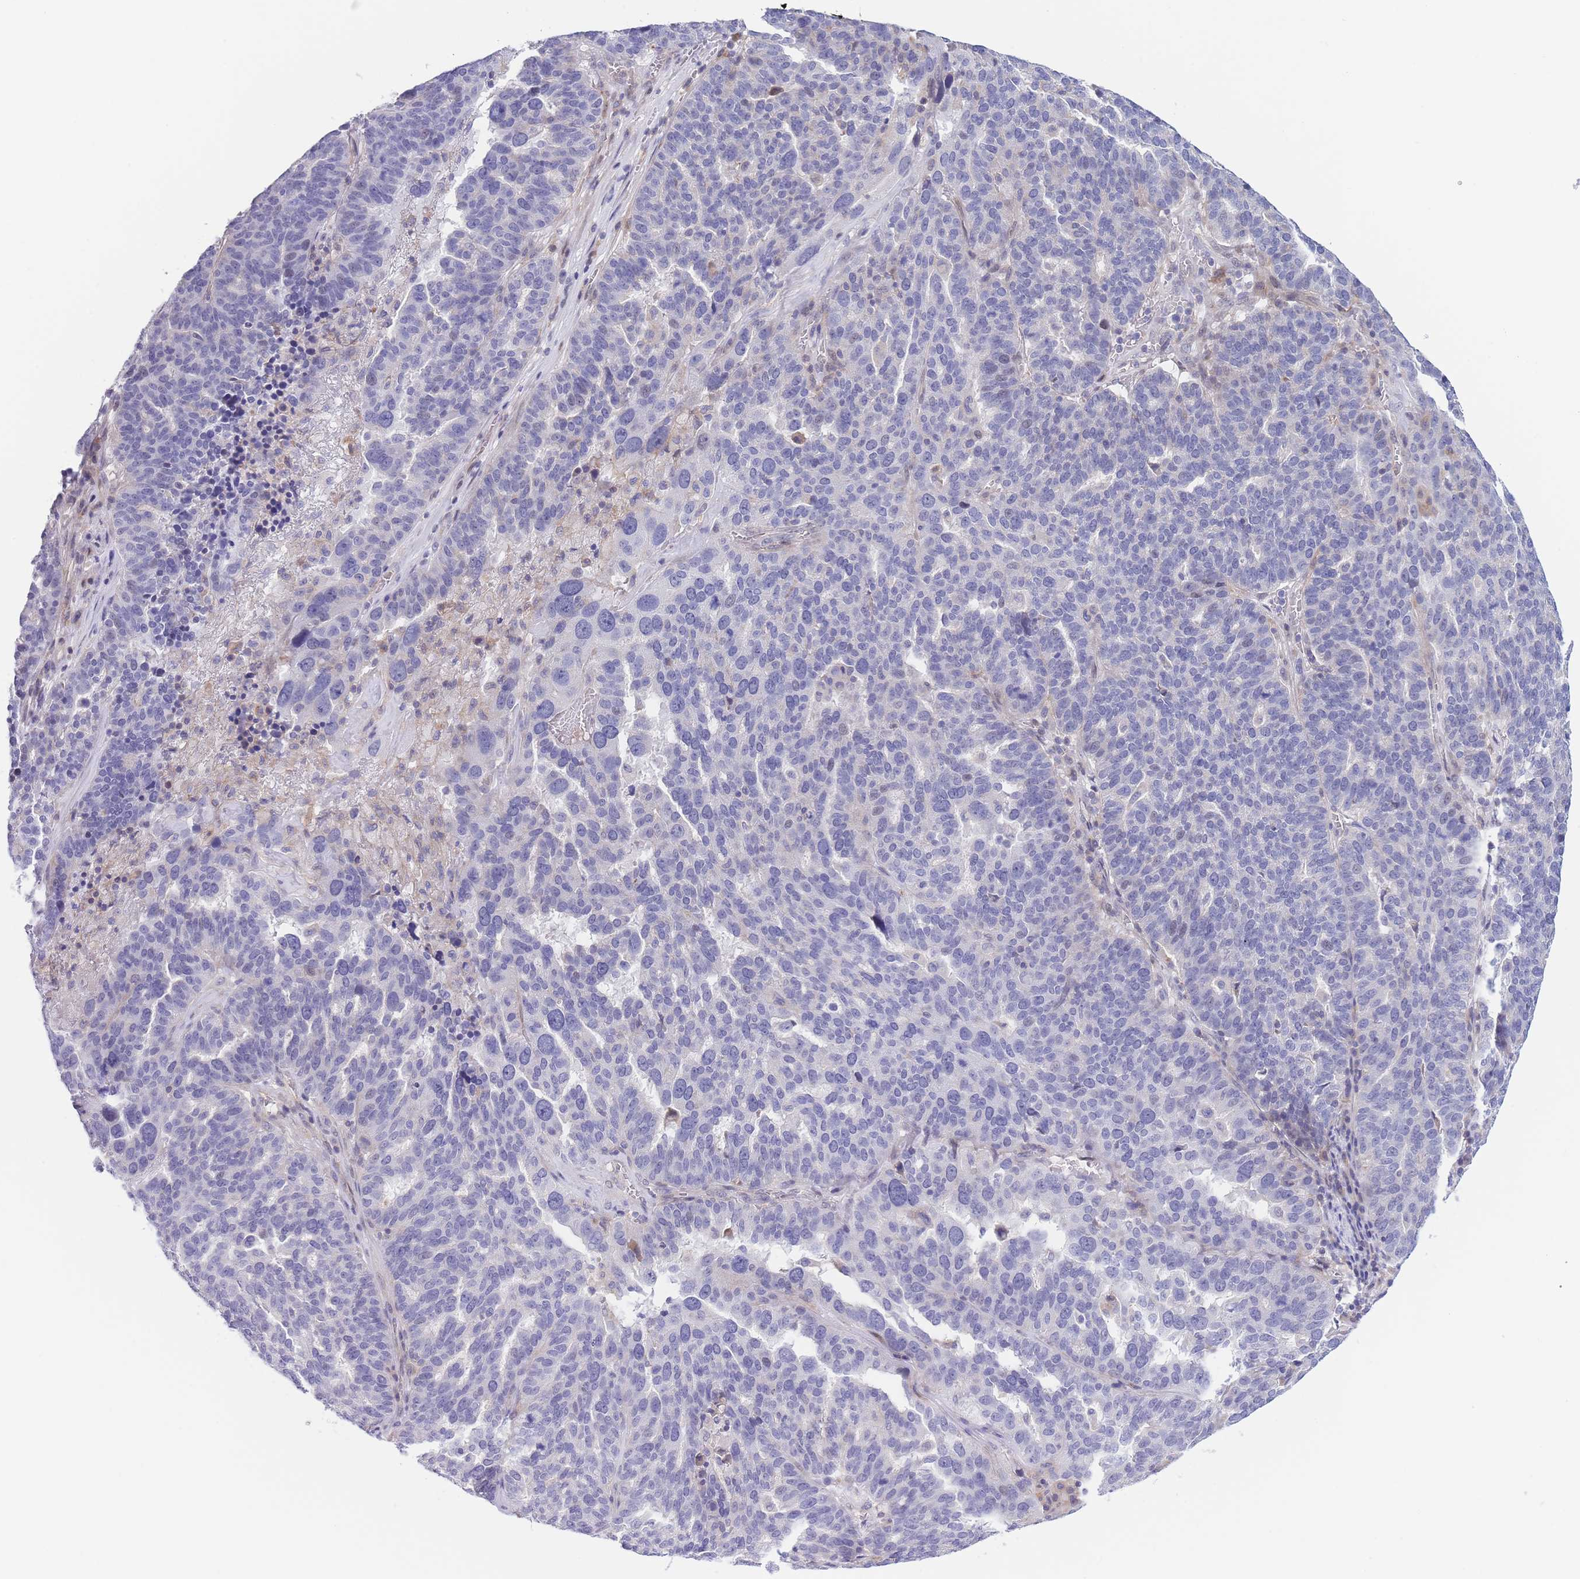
{"staining": {"intensity": "negative", "quantity": "none", "location": "none"}, "tissue": "ovarian cancer", "cell_type": "Tumor cells", "image_type": "cancer", "snomed": [{"axis": "morphology", "description": "Cystadenocarcinoma, serous, NOS"}, {"axis": "topography", "description": "Ovary"}], "caption": "The IHC image has no significant expression in tumor cells of ovarian cancer (serous cystadenocarcinoma) tissue.", "gene": "C9orf152", "patient": {"sex": "female", "age": 59}}